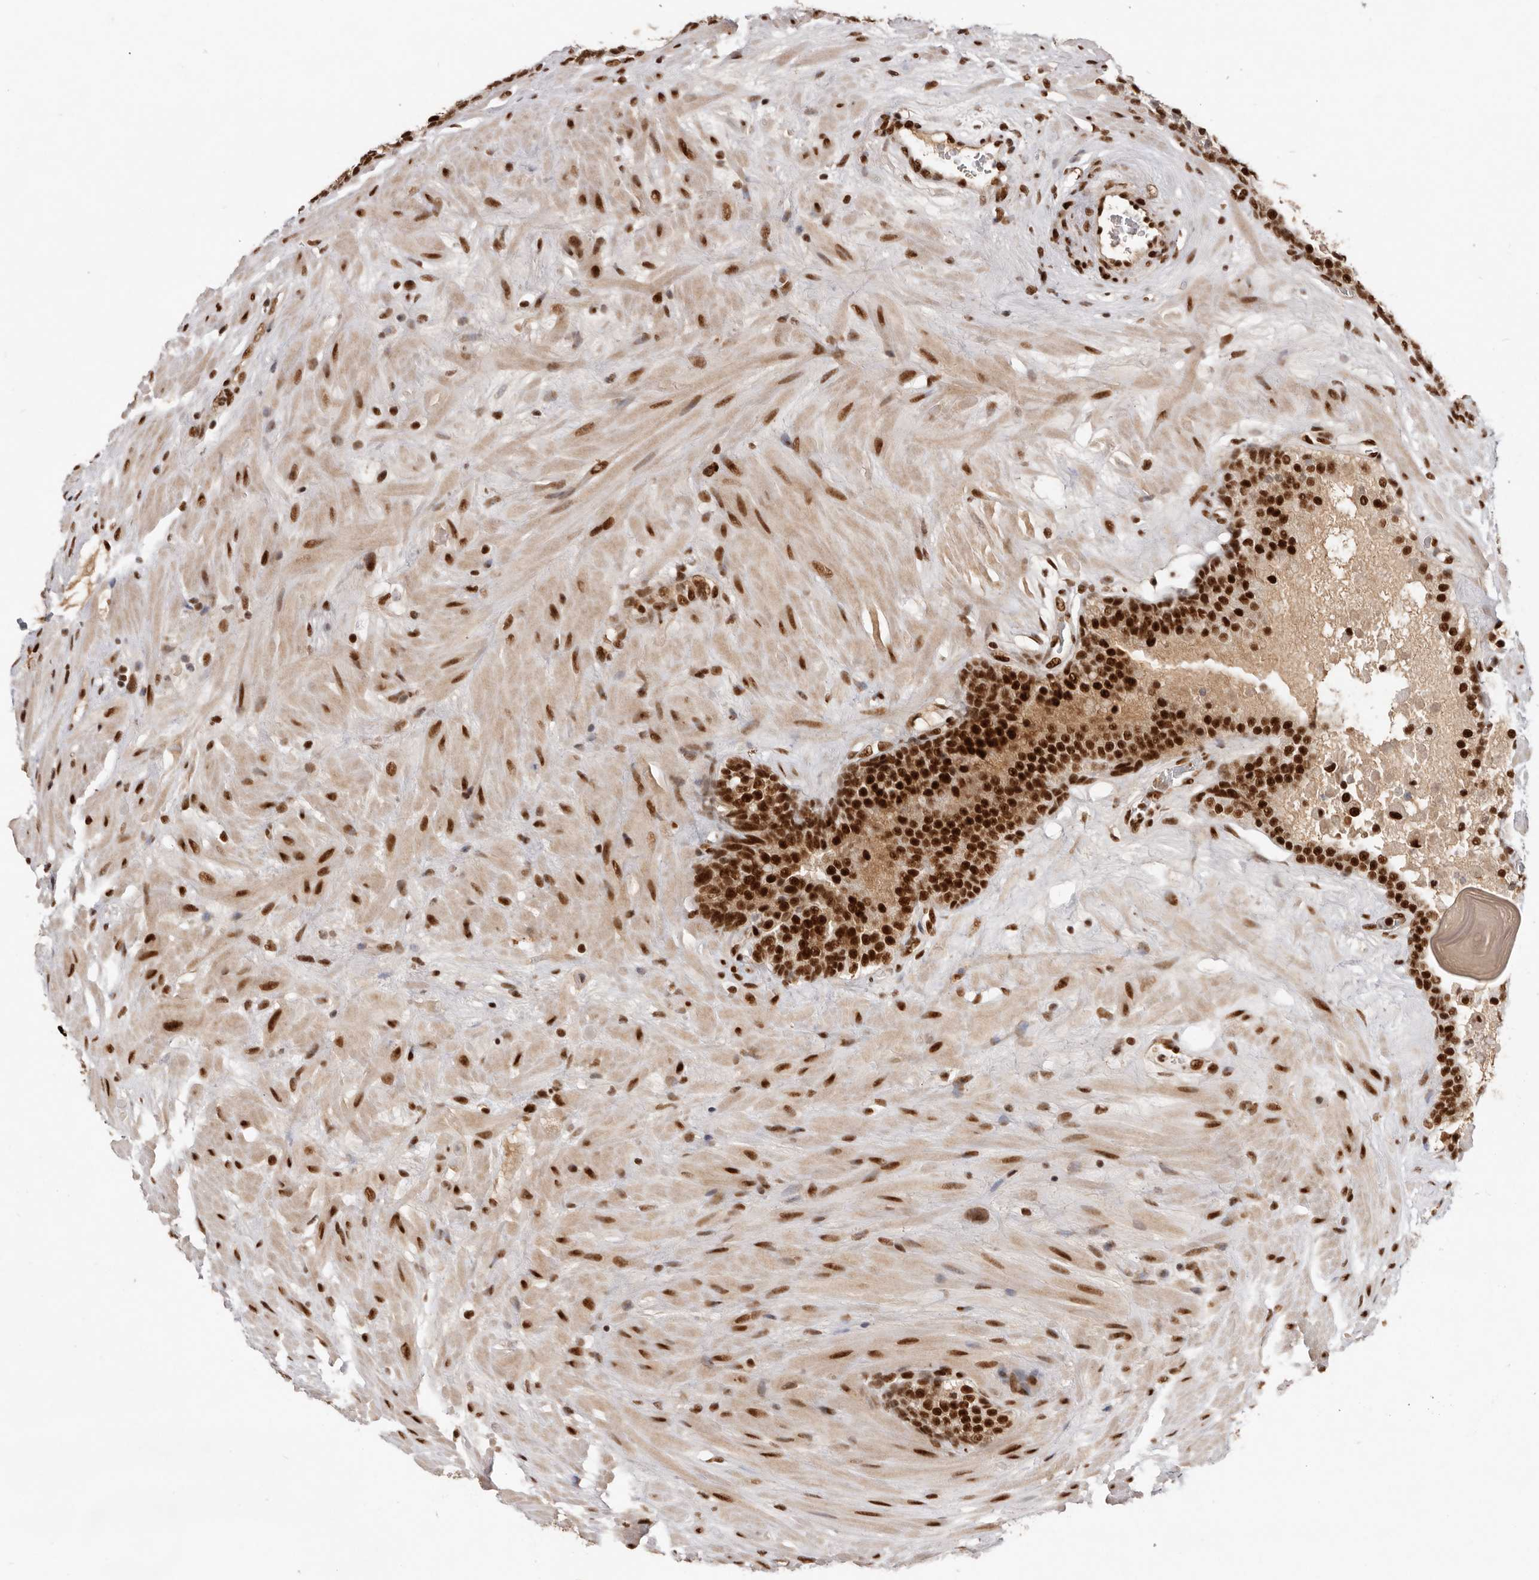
{"staining": {"intensity": "strong", "quantity": ">75%", "location": "nuclear"}, "tissue": "prostate cancer", "cell_type": "Tumor cells", "image_type": "cancer", "snomed": [{"axis": "morphology", "description": "Adenocarcinoma, High grade"}, {"axis": "topography", "description": "Prostate"}], "caption": "Immunohistochemistry (DAB) staining of prostate cancer (adenocarcinoma (high-grade)) shows strong nuclear protein expression in about >75% of tumor cells.", "gene": "CHTOP", "patient": {"sex": "male", "age": 56}}